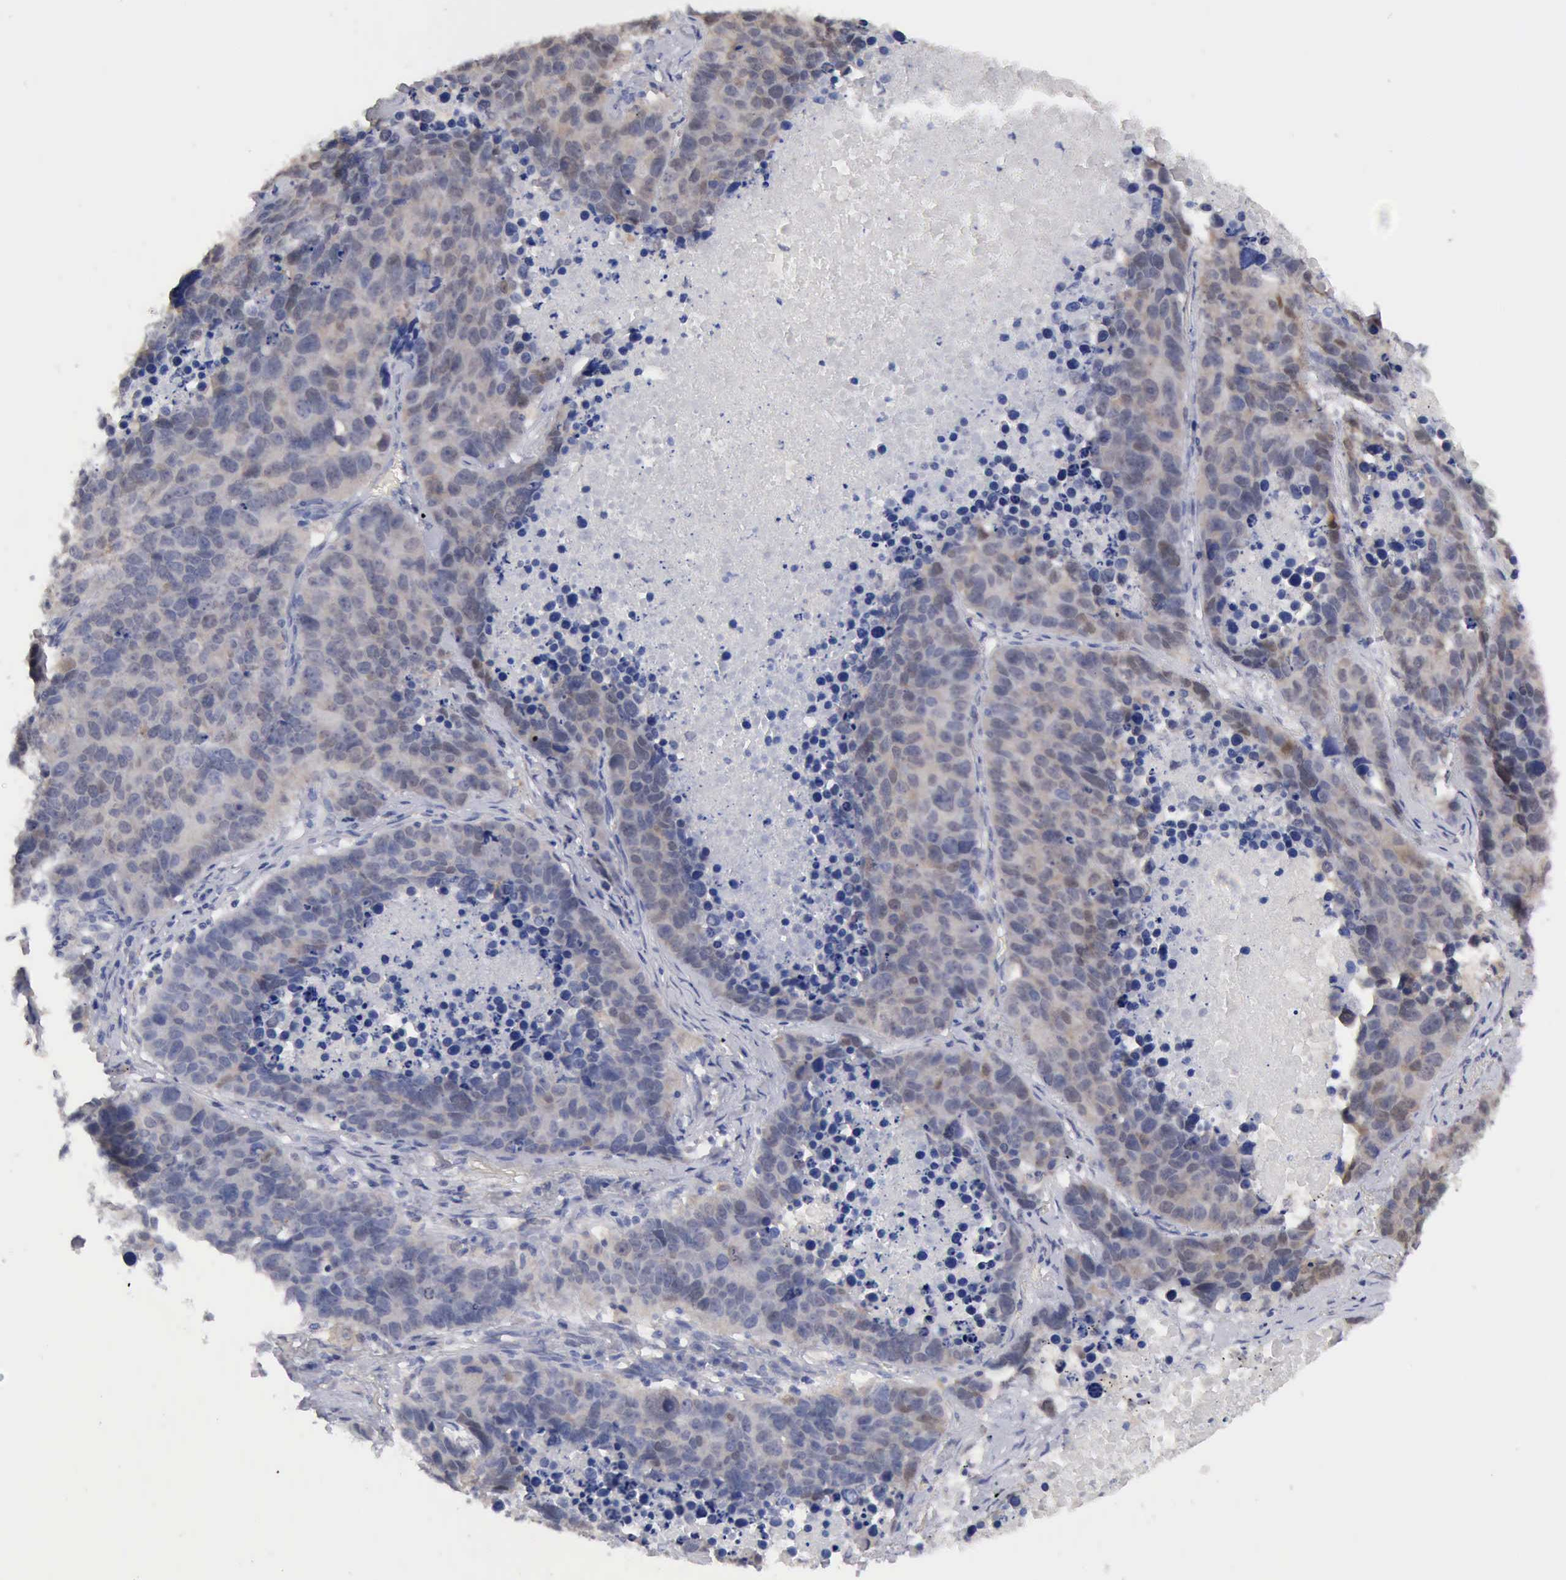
{"staining": {"intensity": "weak", "quantity": ">75%", "location": "cytoplasmic/membranous"}, "tissue": "lung cancer", "cell_type": "Tumor cells", "image_type": "cancer", "snomed": [{"axis": "morphology", "description": "Carcinoid, malignant, NOS"}, {"axis": "topography", "description": "Lung"}], "caption": "Tumor cells show low levels of weak cytoplasmic/membranous positivity in about >75% of cells in lung cancer (carcinoid (malignant)).", "gene": "PTGR2", "patient": {"sex": "male", "age": 60}}